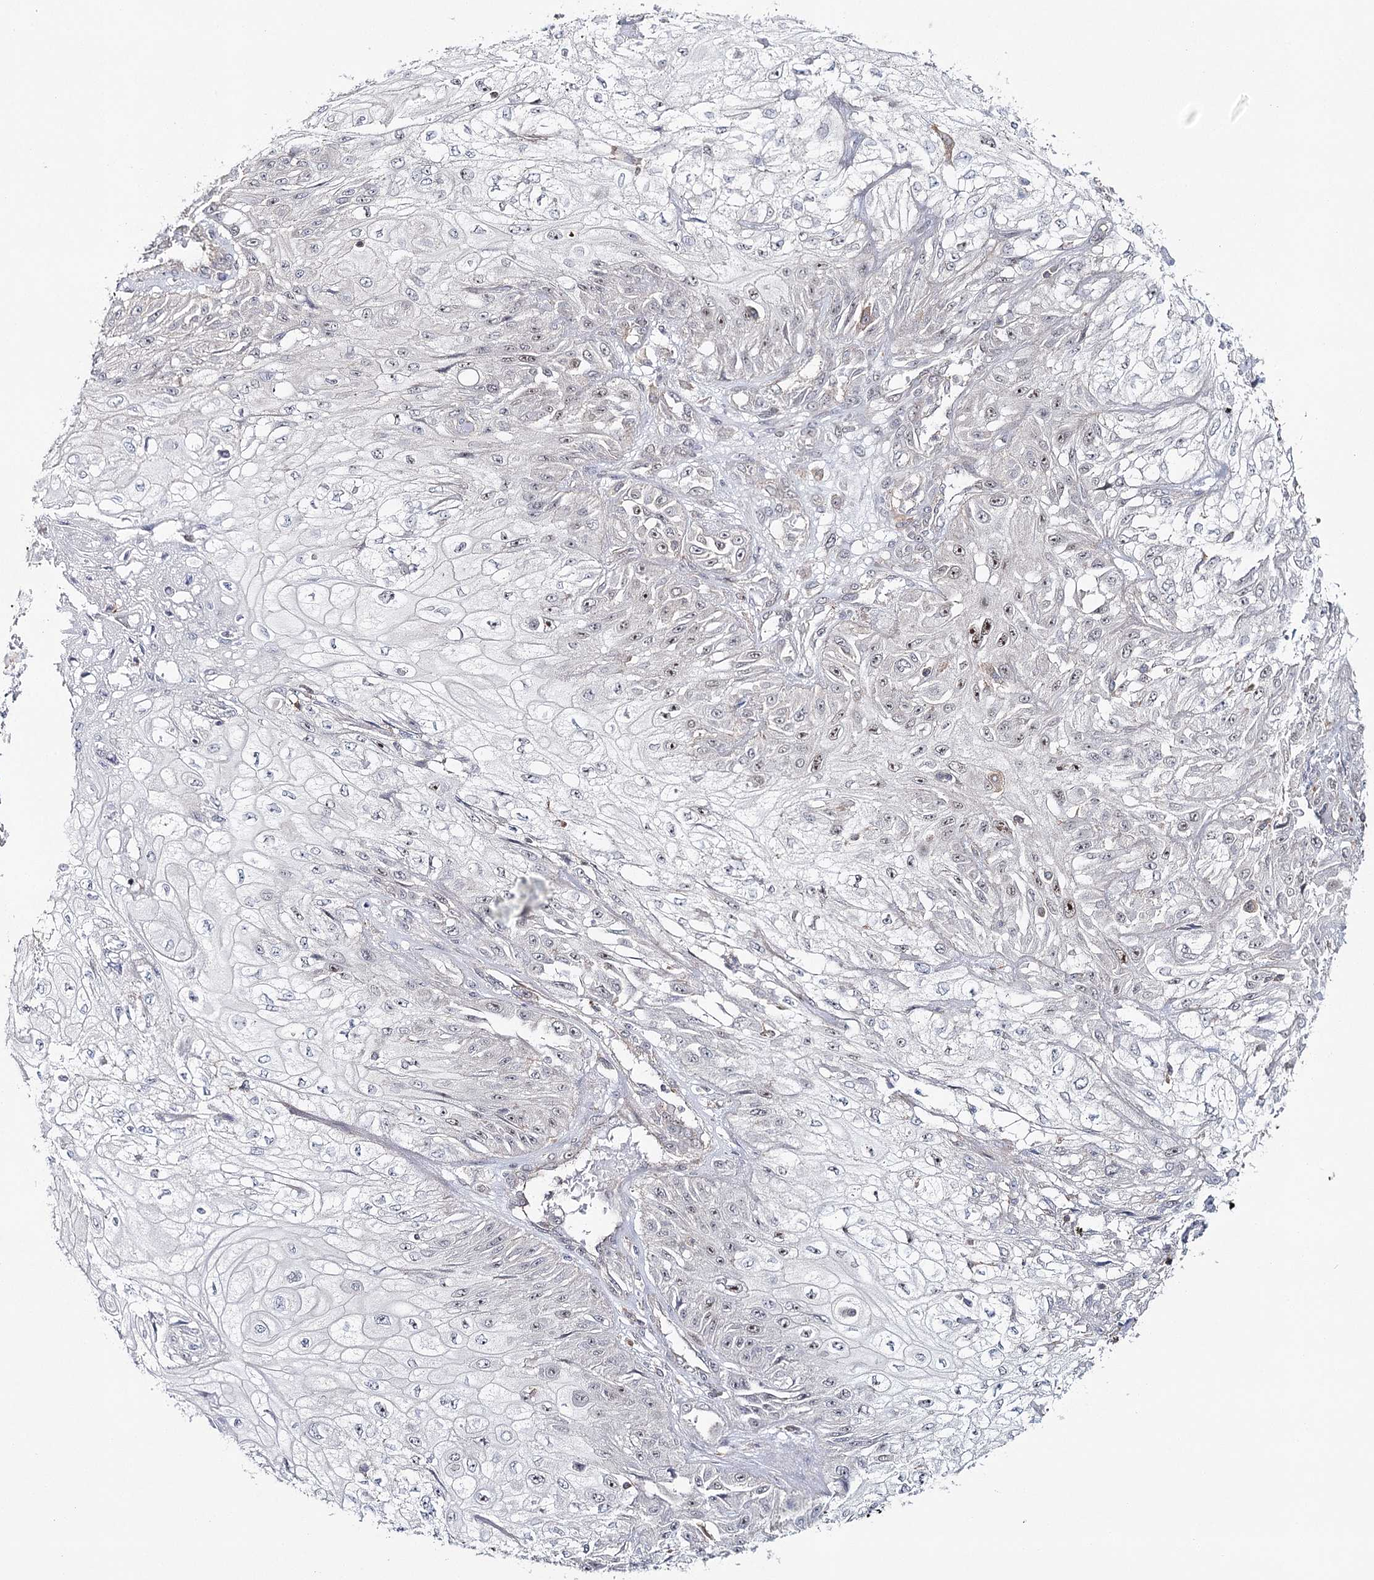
{"staining": {"intensity": "weak", "quantity": "<25%", "location": "nuclear"}, "tissue": "skin cancer", "cell_type": "Tumor cells", "image_type": "cancer", "snomed": [{"axis": "morphology", "description": "Squamous cell carcinoma, NOS"}, {"axis": "morphology", "description": "Squamous cell carcinoma, metastatic, NOS"}, {"axis": "topography", "description": "Skin"}, {"axis": "topography", "description": "Lymph node"}], "caption": "IHC photomicrograph of neoplastic tissue: human skin cancer stained with DAB reveals no significant protein positivity in tumor cells.", "gene": "ZC3H8", "patient": {"sex": "male", "age": 75}}